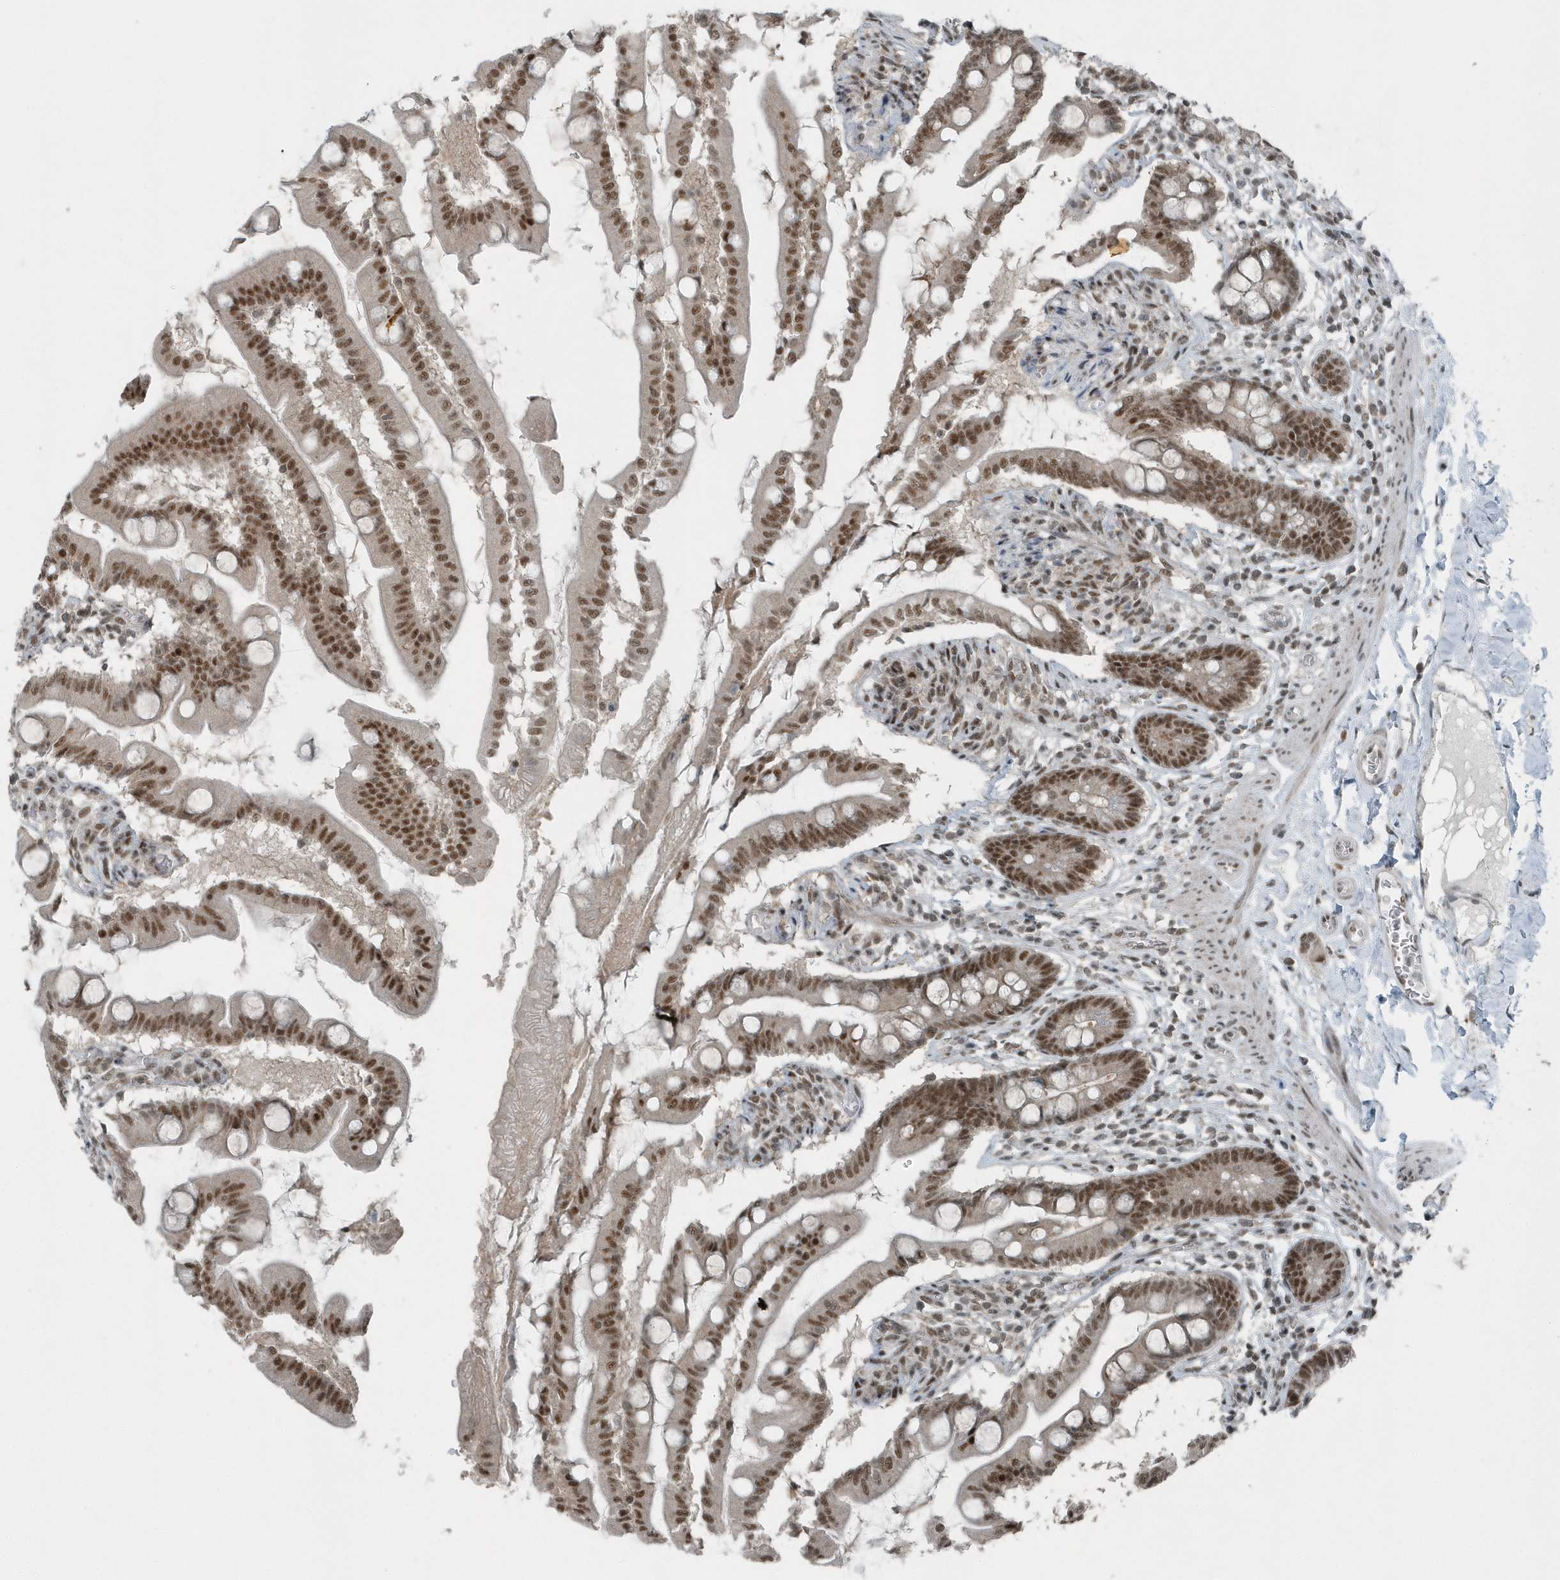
{"staining": {"intensity": "moderate", "quantity": ">75%", "location": "nuclear"}, "tissue": "small intestine", "cell_type": "Glandular cells", "image_type": "normal", "snomed": [{"axis": "morphology", "description": "Normal tissue, NOS"}, {"axis": "topography", "description": "Small intestine"}], "caption": "Protein positivity by IHC shows moderate nuclear positivity in about >75% of glandular cells in unremarkable small intestine. (IHC, brightfield microscopy, high magnification).", "gene": "YTHDC1", "patient": {"sex": "female", "age": 56}}